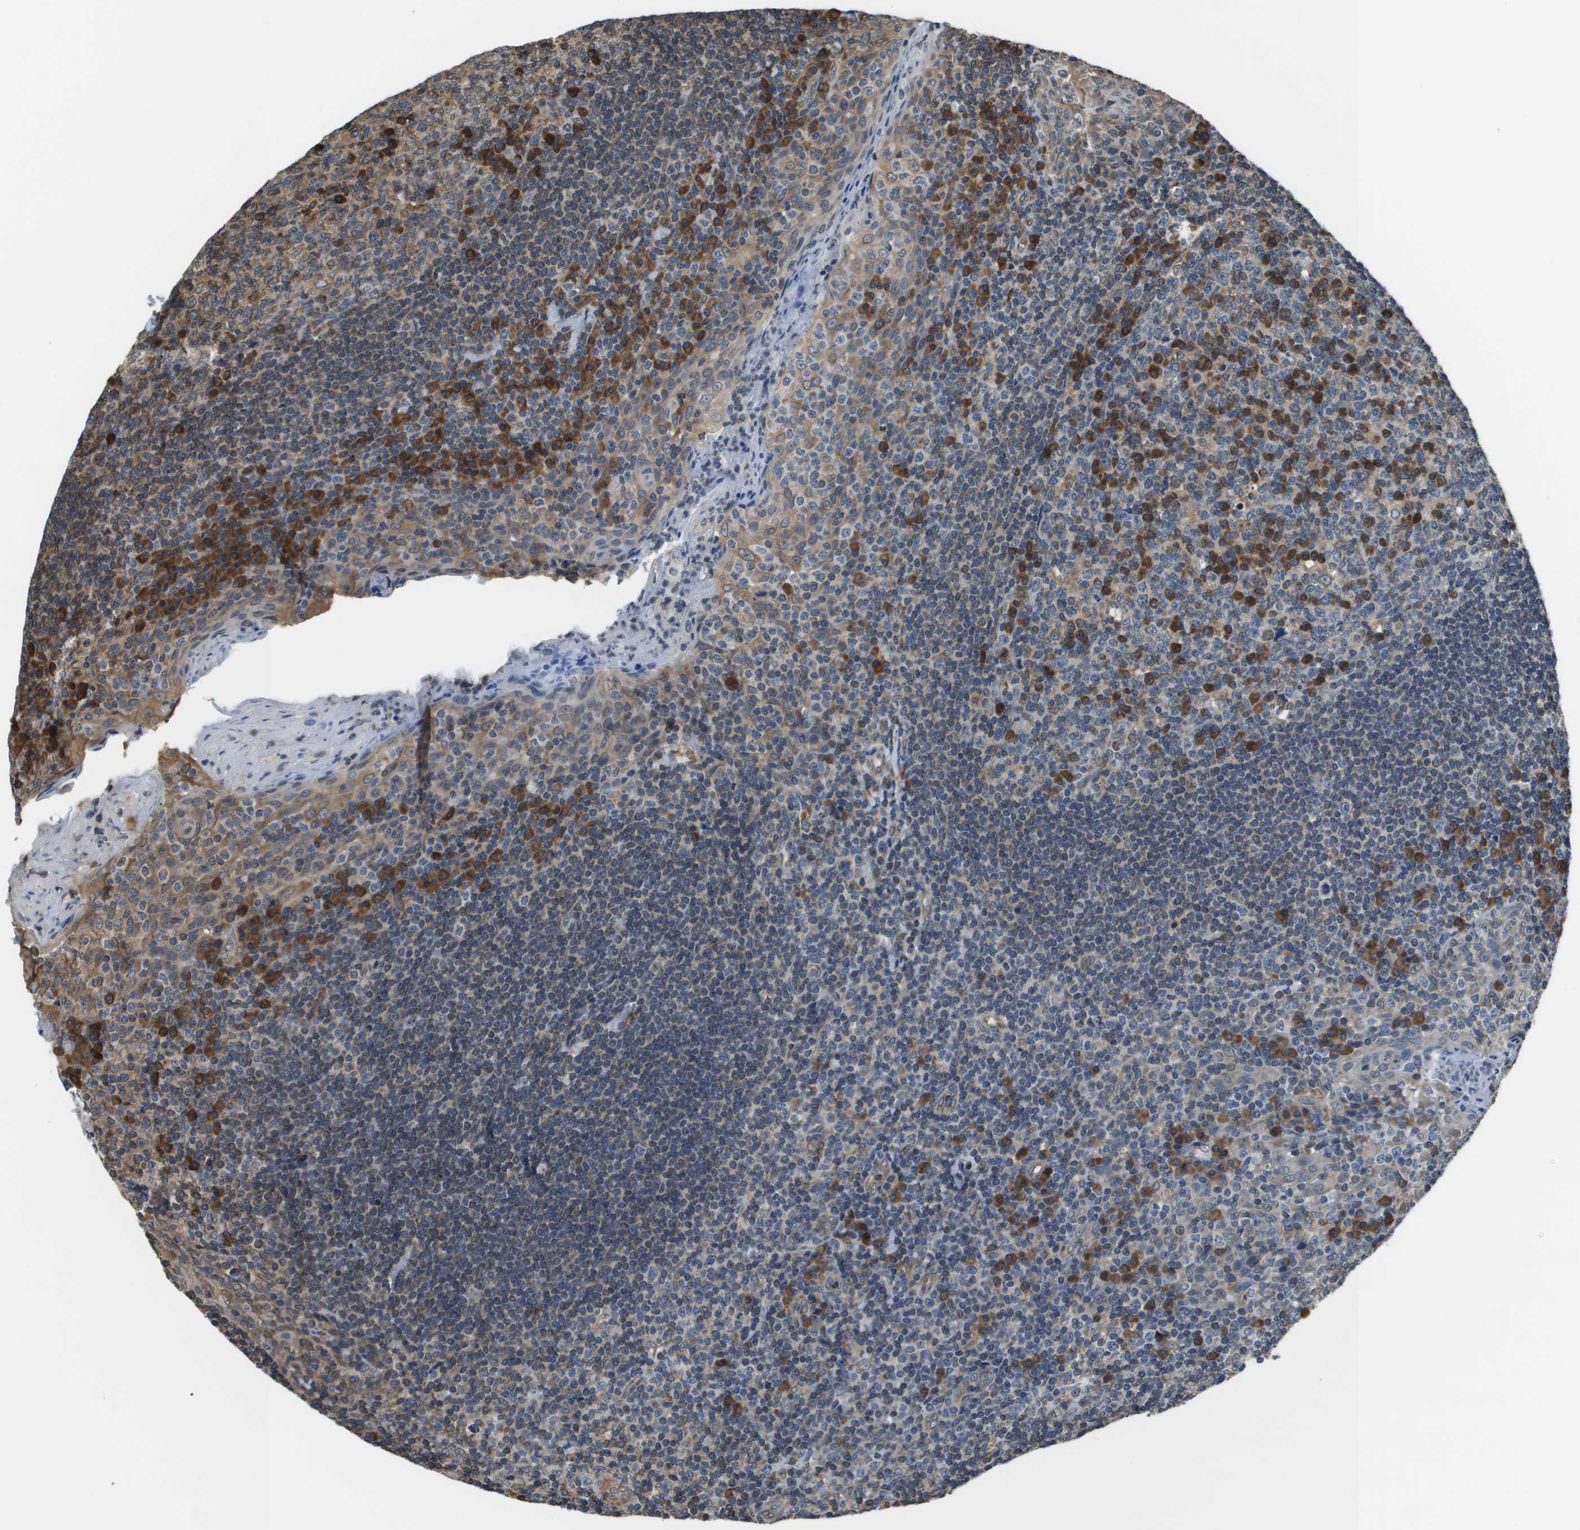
{"staining": {"intensity": "moderate", "quantity": "<25%", "location": "cytoplasmic/membranous"}, "tissue": "tonsil", "cell_type": "Germinal center cells", "image_type": "normal", "snomed": [{"axis": "morphology", "description": "Normal tissue, NOS"}, {"axis": "topography", "description": "Tonsil"}], "caption": "Protein staining displays moderate cytoplasmic/membranous positivity in about <25% of germinal center cells in unremarkable tonsil.", "gene": "SEC62", "patient": {"sex": "male", "age": 17}}